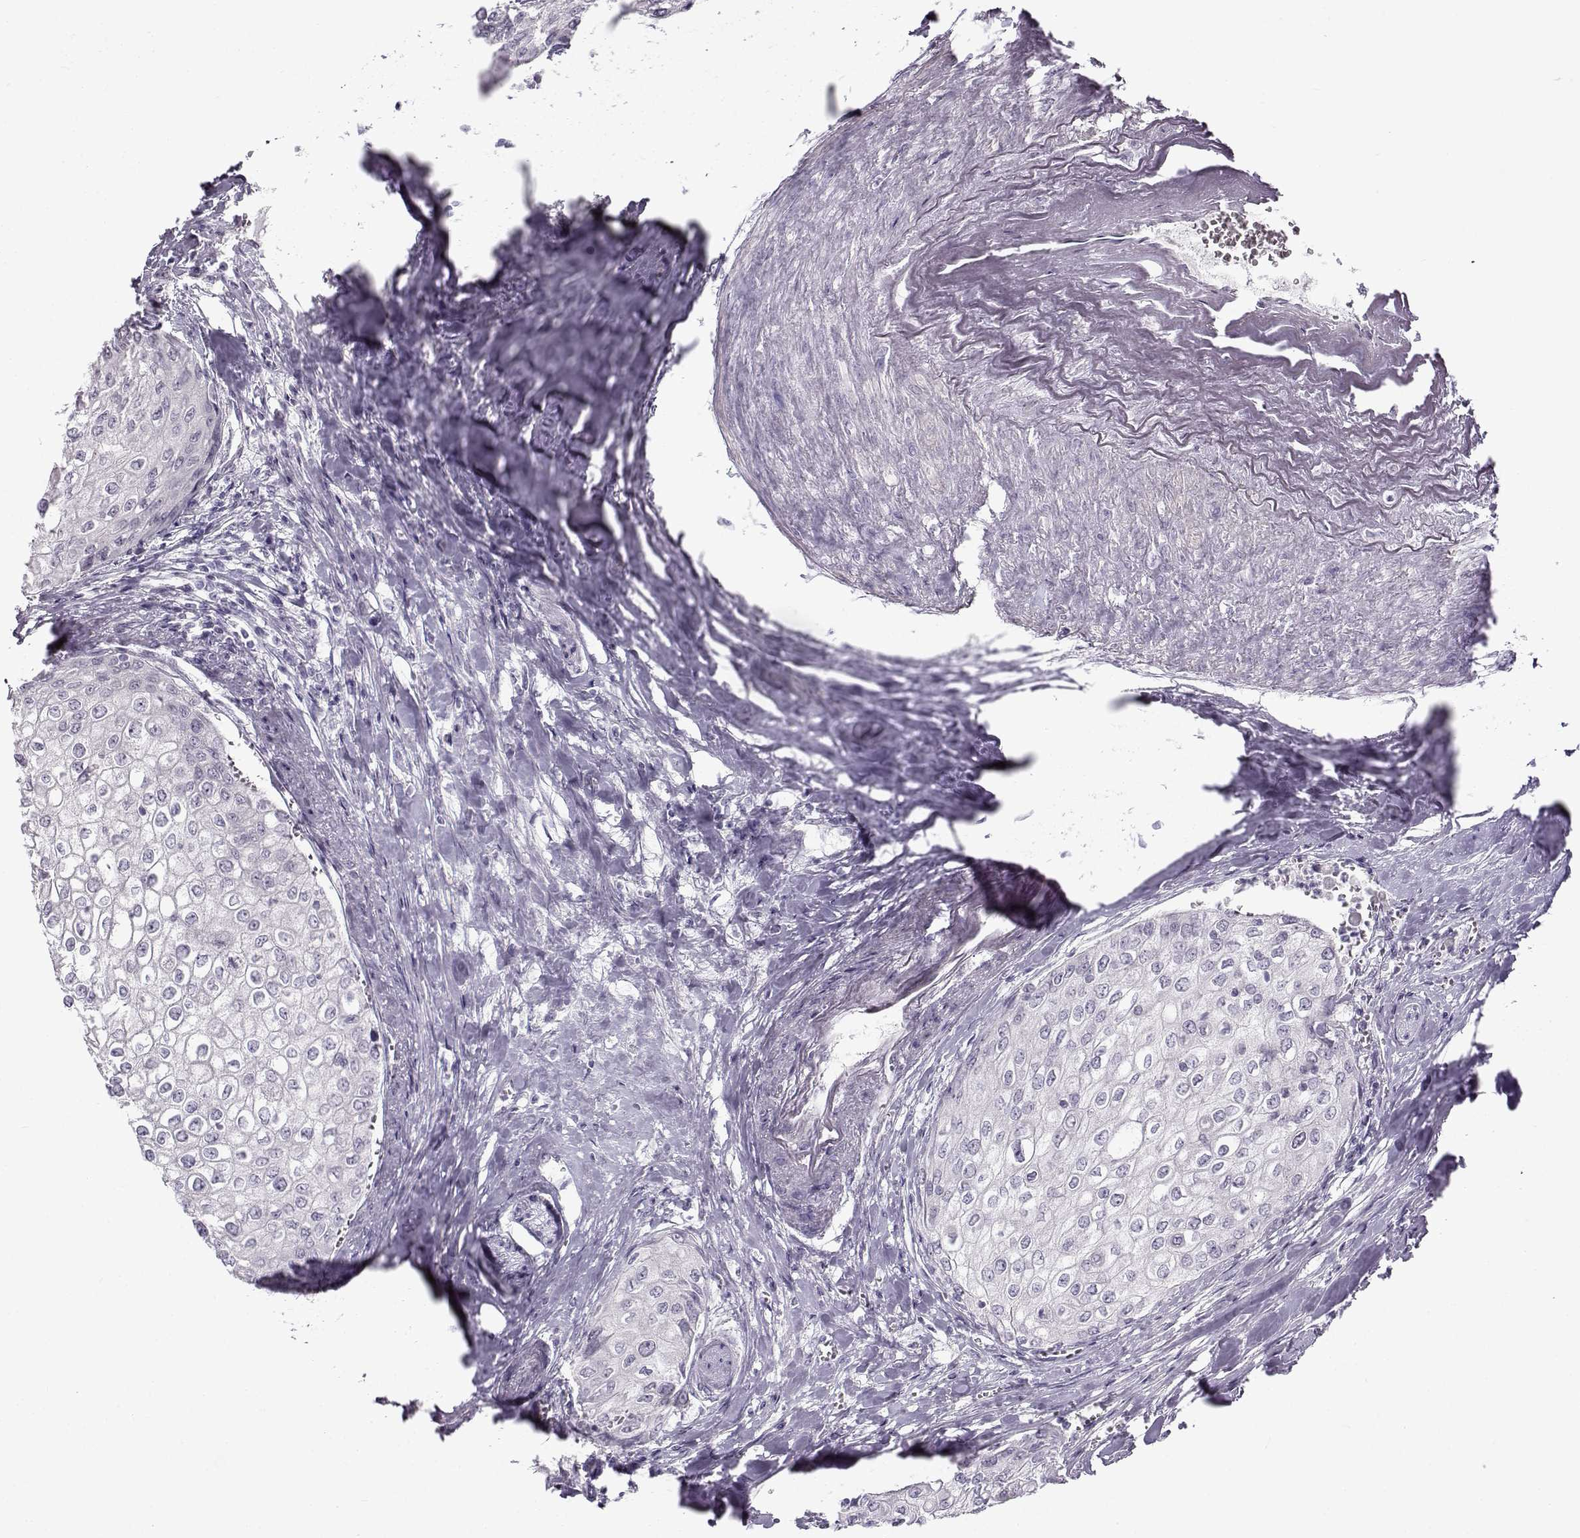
{"staining": {"intensity": "negative", "quantity": "none", "location": "none"}, "tissue": "urothelial cancer", "cell_type": "Tumor cells", "image_type": "cancer", "snomed": [{"axis": "morphology", "description": "Urothelial carcinoma, High grade"}, {"axis": "topography", "description": "Urinary bladder"}], "caption": "Immunohistochemistry image of human urothelial cancer stained for a protein (brown), which displays no staining in tumor cells. (Immunohistochemistry (ihc), brightfield microscopy, high magnification).", "gene": "TEX55", "patient": {"sex": "male", "age": 62}}